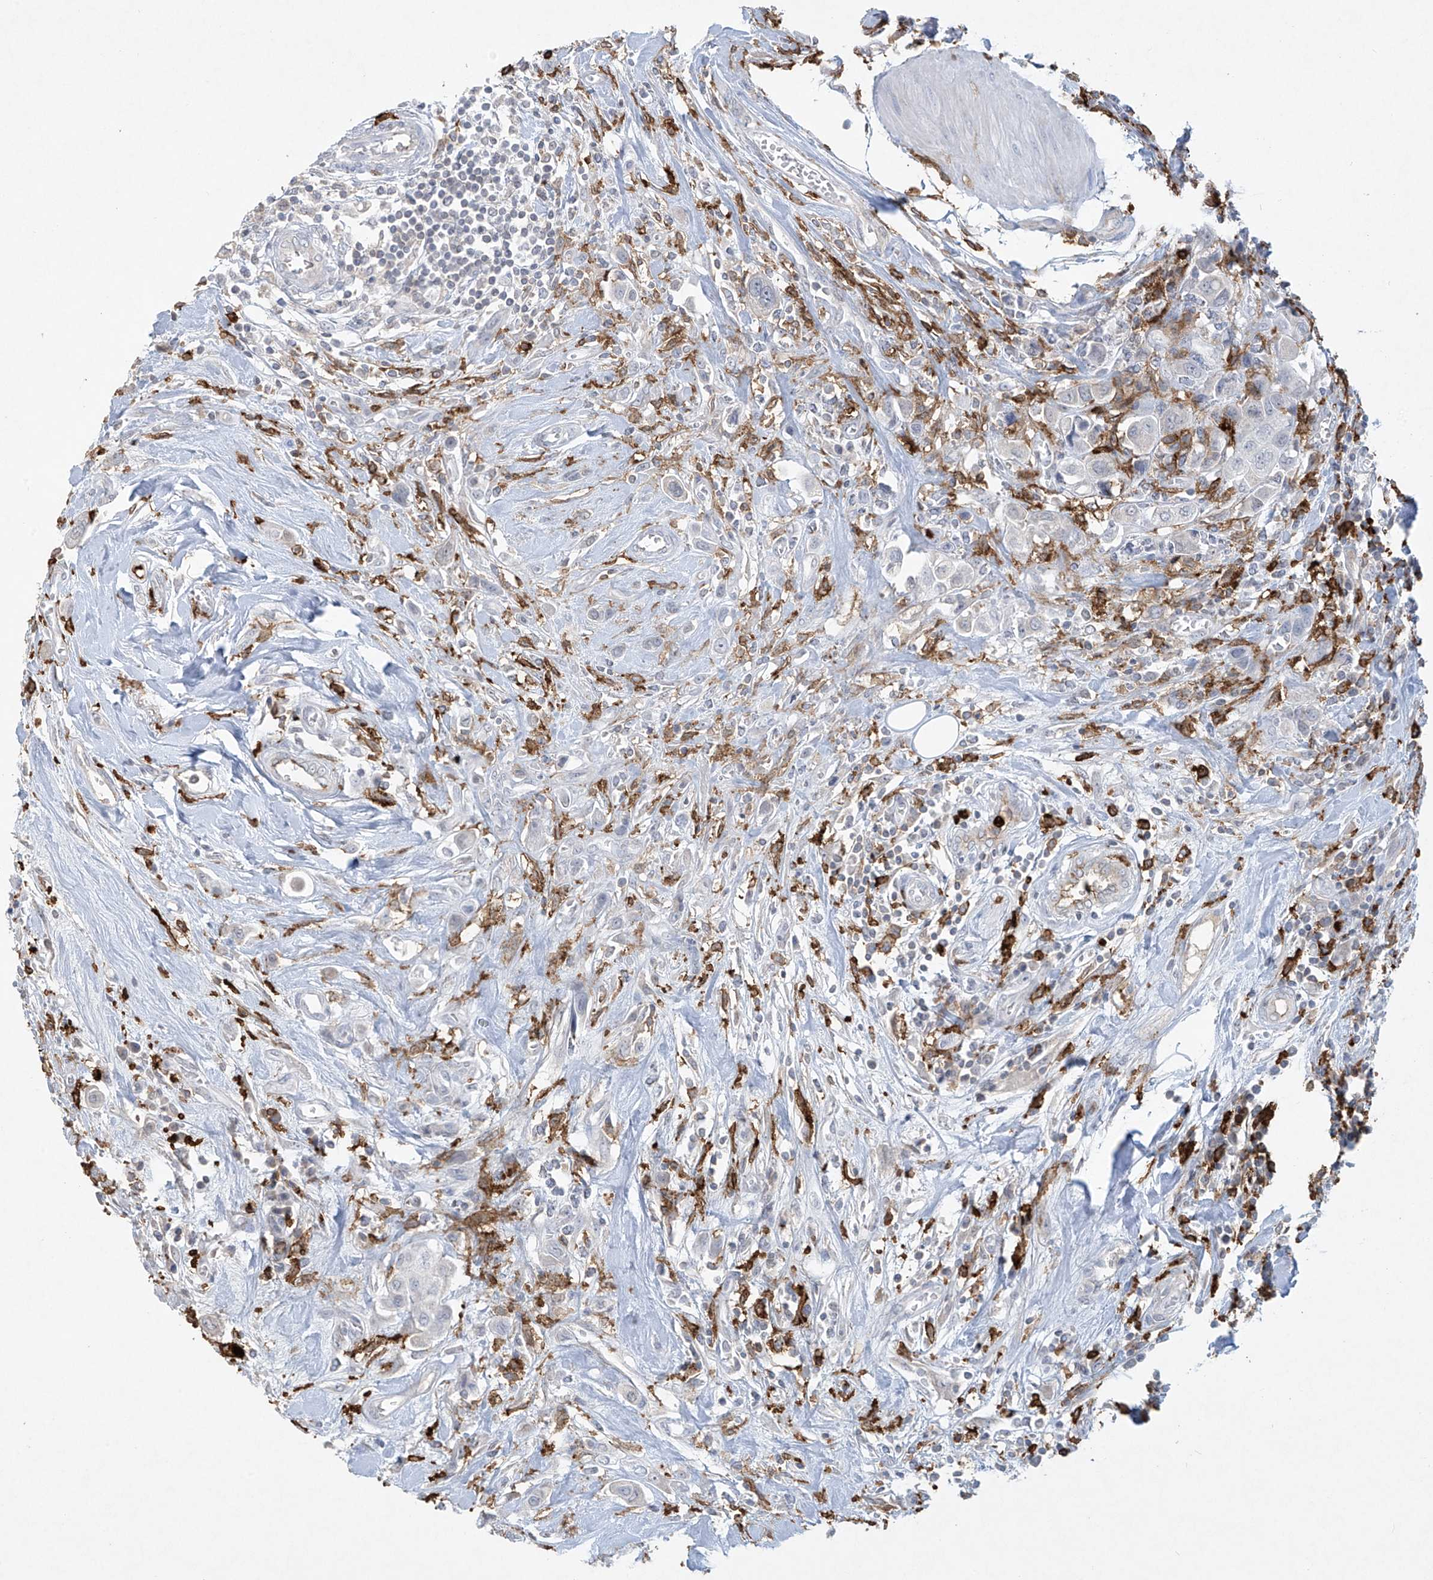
{"staining": {"intensity": "negative", "quantity": "none", "location": "none"}, "tissue": "urothelial cancer", "cell_type": "Tumor cells", "image_type": "cancer", "snomed": [{"axis": "morphology", "description": "Urothelial carcinoma, High grade"}, {"axis": "topography", "description": "Urinary bladder"}], "caption": "Tumor cells are negative for brown protein staining in urothelial cancer. (Stains: DAB immunohistochemistry with hematoxylin counter stain, Microscopy: brightfield microscopy at high magnification).", "gene": "FCGR3A", "patient": {"sex": "male", "age": 50}}